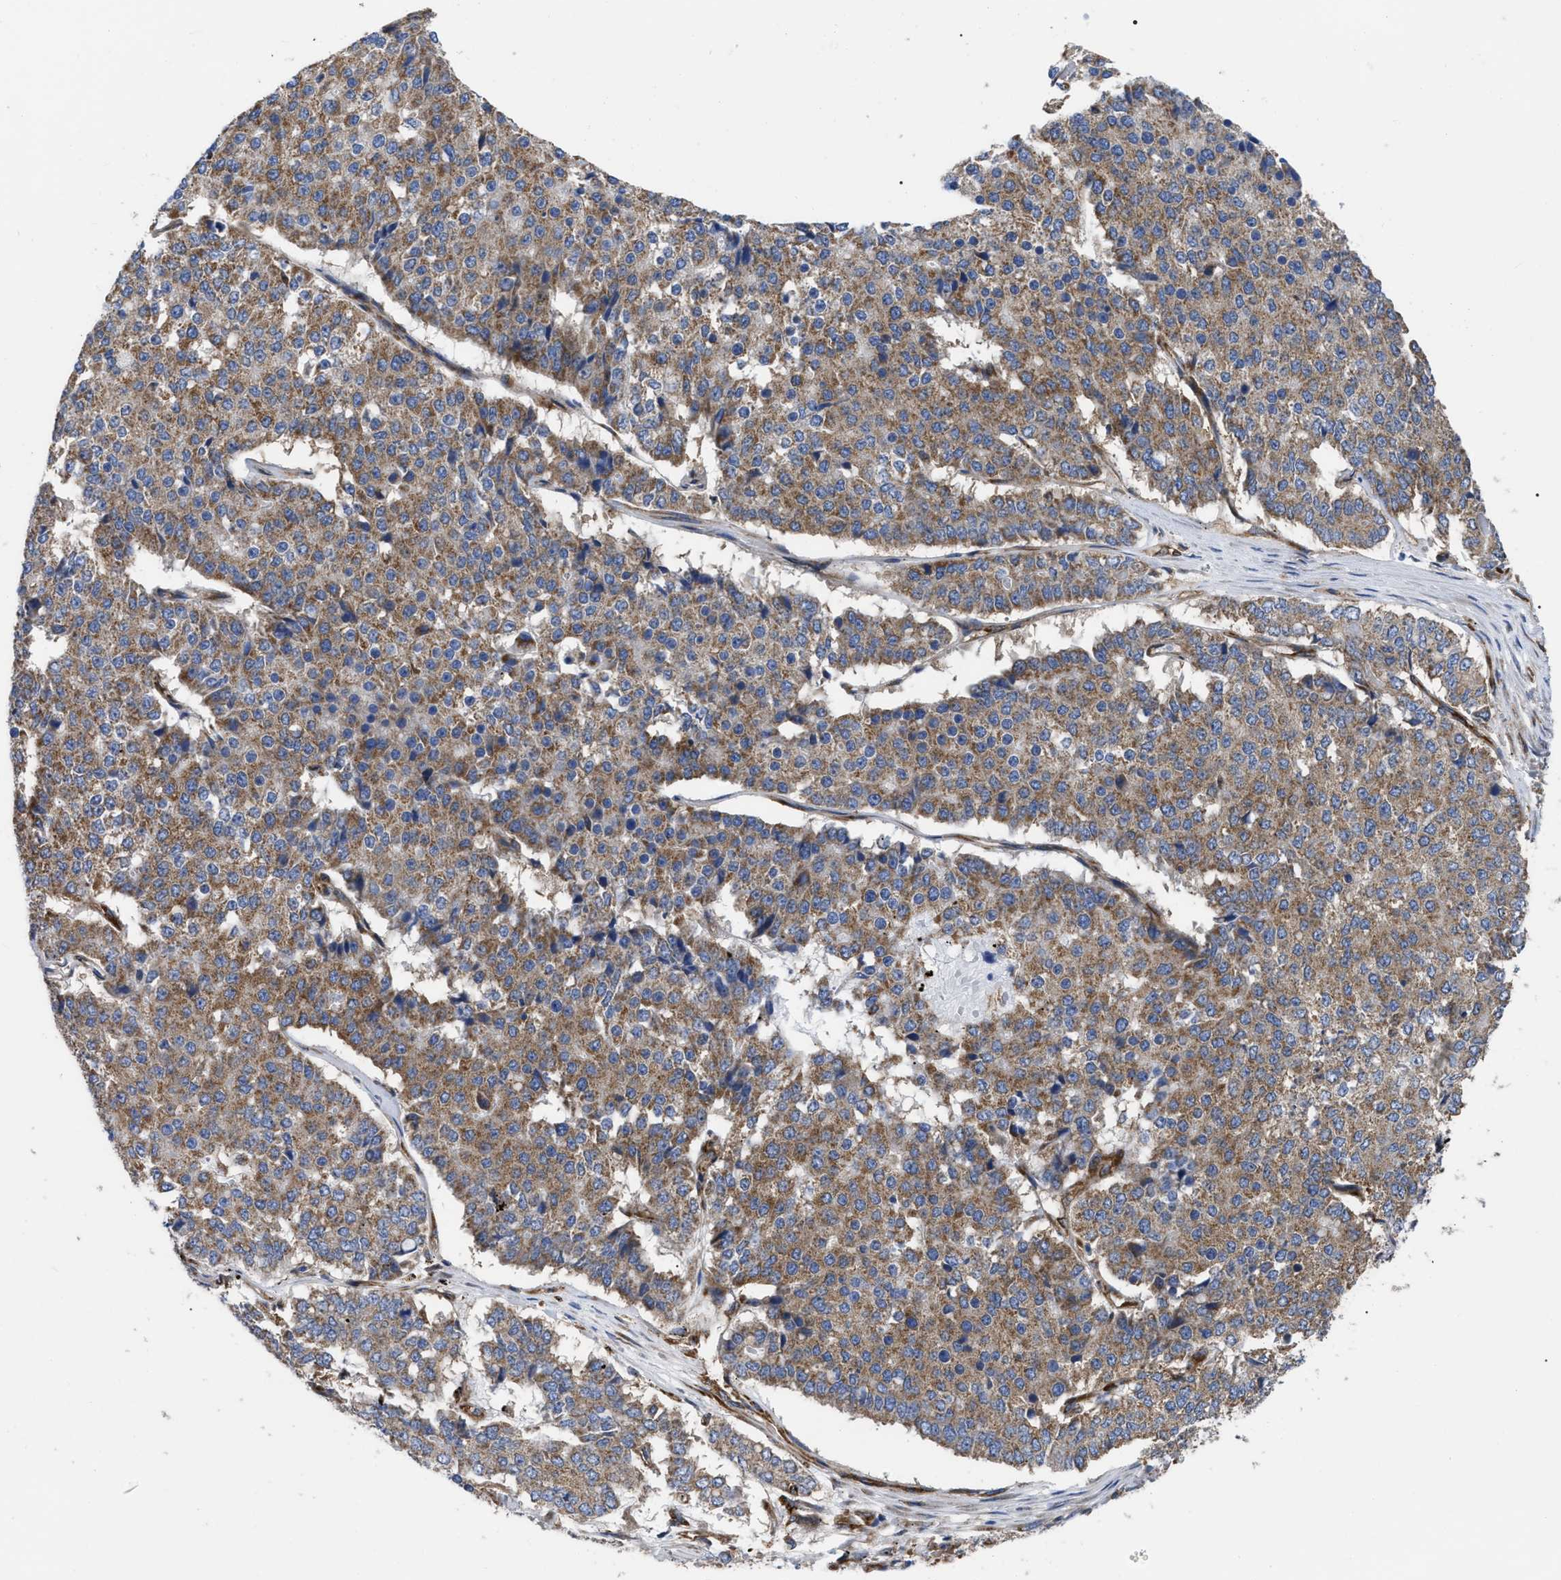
{"staining": {"intensity": "moderate", "quantity": ">75%", "location": "cytoplasmic/membranous"}, "tissue": "pancreatic cancer", "cell_type": "Tumor cells", "image_type": "cancer", "snomed": [{"axis": "morphology", "description": "Adenocarcinoma, NOS"}, {"axis": "topography", "description": "Pancreas"}], "caption": "A photomicrograph of pancreatic cancer (adenocarcinoma) stained for a protein shows moderate cytoplasmic/membranous brown staining in tumor cells.", "gene": "FAM120A", "patient": {"sex": "male", "age": 50}}